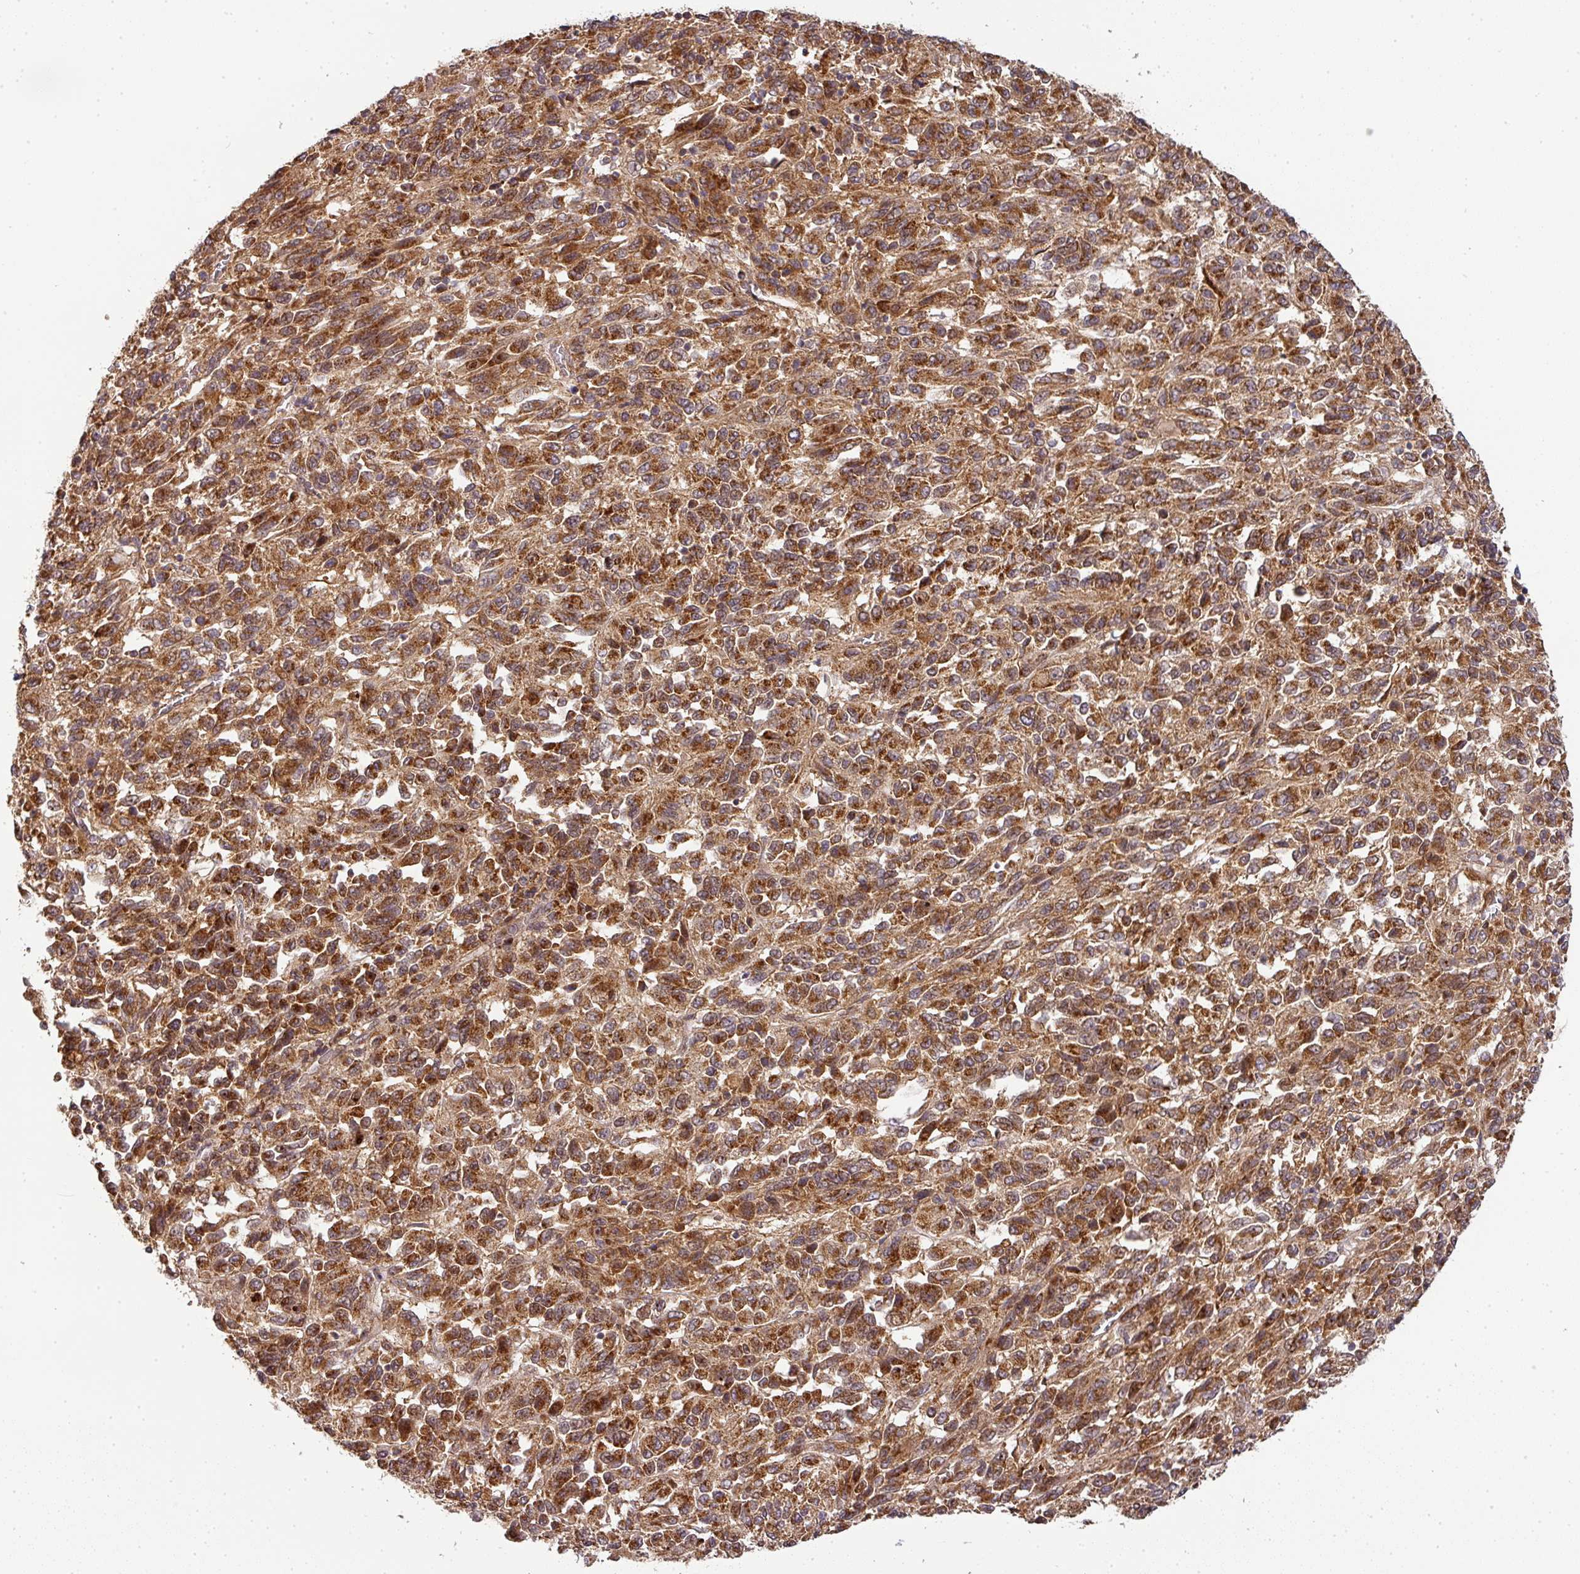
{"staining": {"intensity": "strong", "quantity": ">75%", "location": "cytoplasmic/membranous"}, "tissue": "melanoma", "cell_type": "Tumor cells", "image_type": "cancer", "snomed": [{"axis": "morphology", "description": "Malignant melanoma, Metastatic site"}, {"axis": "topography", "description": "Lung"}], "caption": "This histopathology image reveals immunohistochemistry (IHC) staining of human melanoma, with high strong cytoplasmic/membranous expression in approximately >75% of tumor cells.", "gene": "MALSU1", "patient": {"sex": "male", "age": 64}}